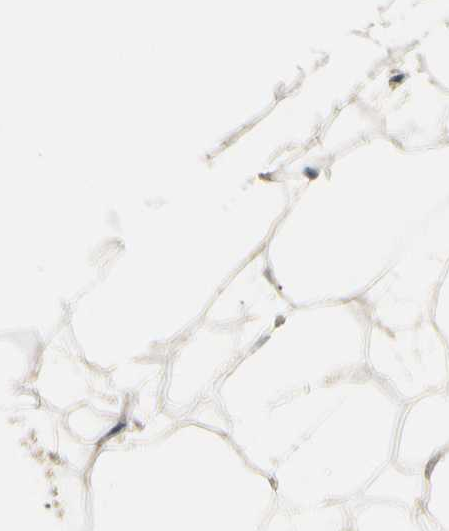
{"staining": {"intensity": "weak", "quantity": "25%-75%", "location": "cytoplasmic/membranous"}, "tissue": "adipose tissue", "cell_type": "Adipocytes", "image_type": "normal", "snomed": [{"axis": "morphology", "description": "Normal tissue, NOS"}, {"axis": "morphology", "description": "Duct carcinoma"}, {"axis": "topography", "description": "Breast"}, {"axis": "topography", "description": "Adipose tissue"}], "caption": "Protein staining of unremarkable adipose tissue displays weak cytoplasmic/membranous expression in approximately 25%-75% of adipocytes.", "gene": "PPP3CB", "patient": {"sex": "female", "age": 37}}